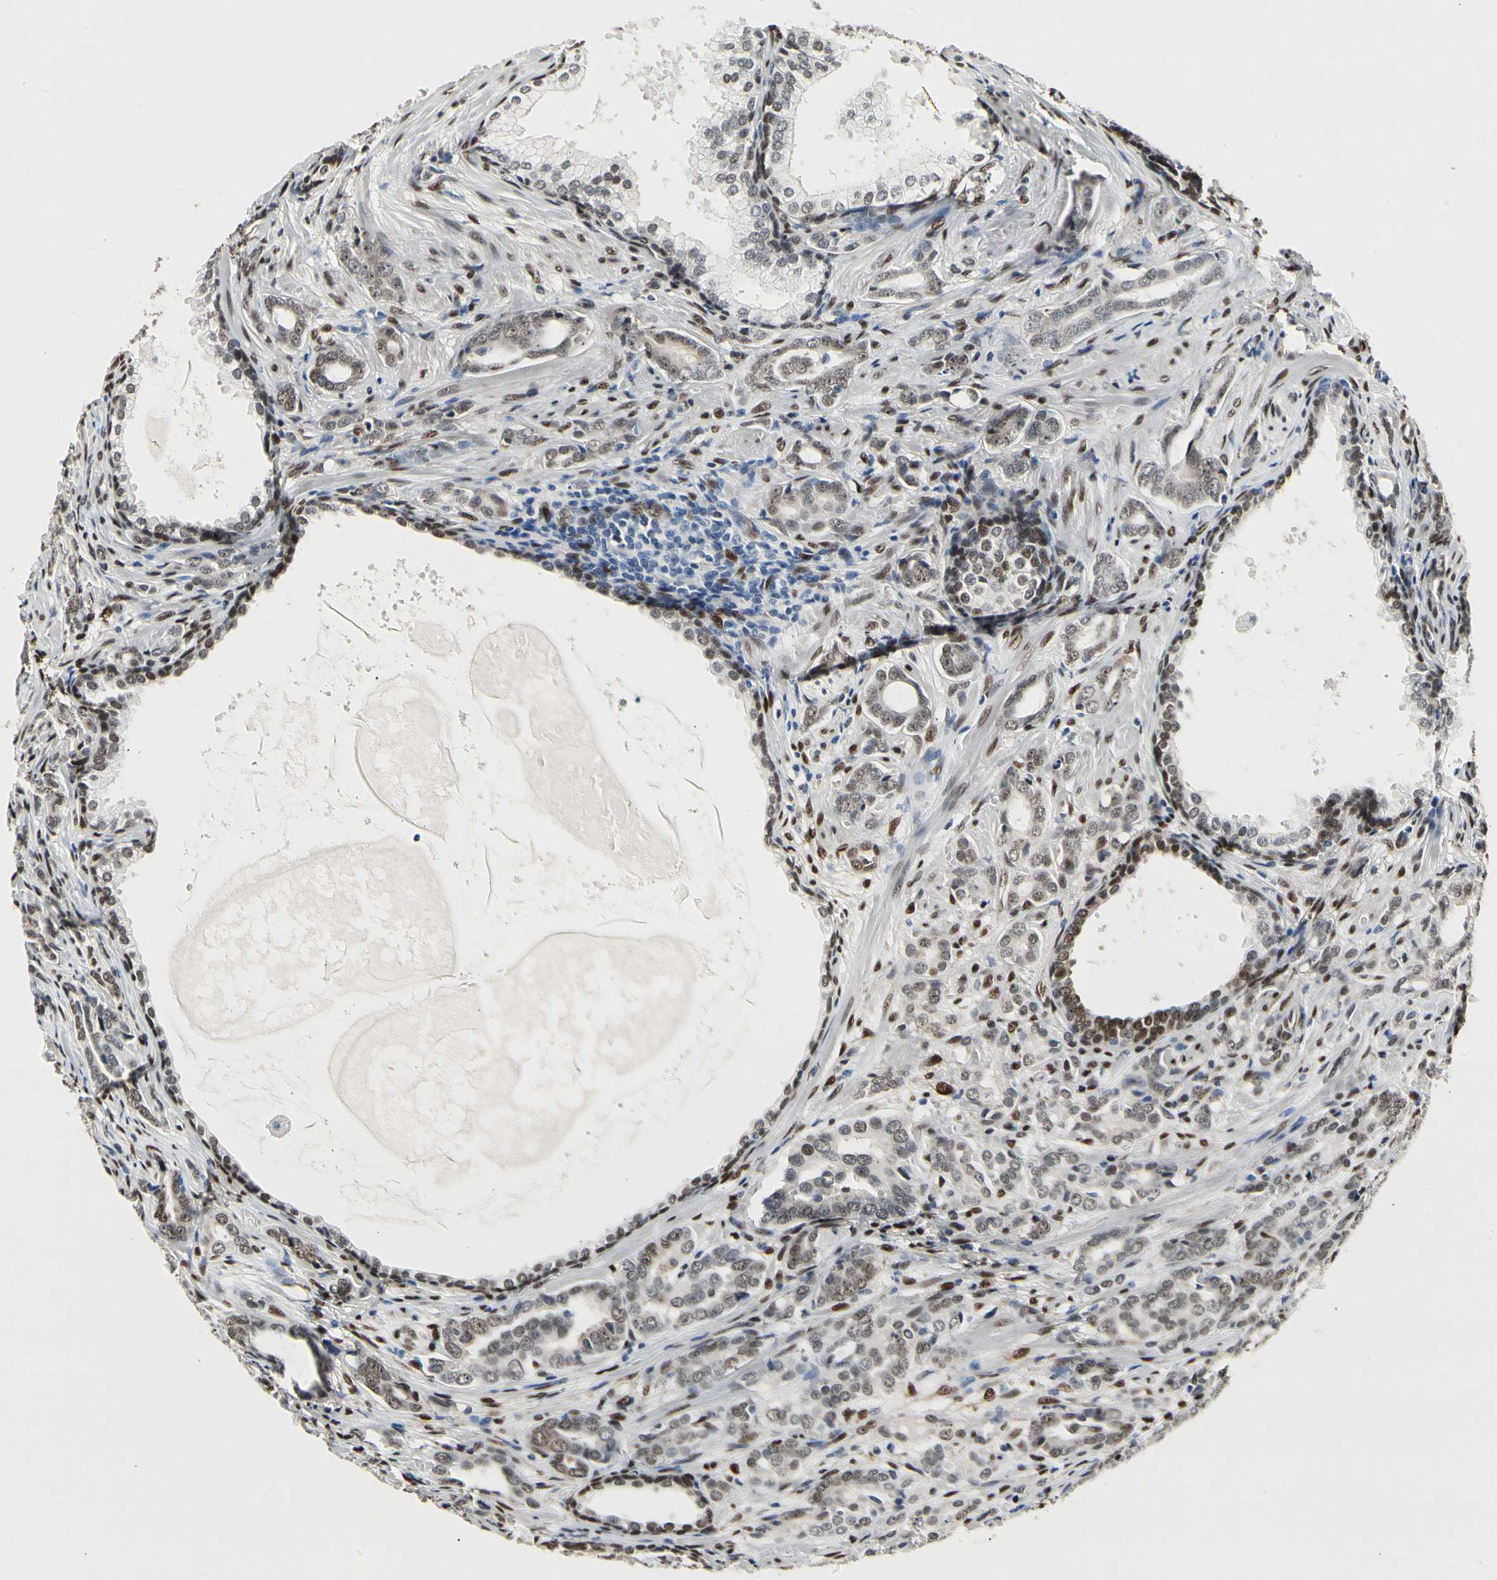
{"staining": {"intensity": "moderate", "quantity": ">75%", "location": "nuclear"}, "tissue": "prostate cancer", "cell_type": "Tumor cells", "image_type": "cancer", "snomed": [{"axis": "morphology", "description": "Adenocarcinoma, High grade"}, {"axis": "topography", "description": "Prostate"}], "caption": "Prostate cancer (adenocarcinoma (high-grade)) stained with a brown dye exhibits moderate nuclear positive staining in approximately >75% of tumor cells.", "gene": "NFIA", "patient": {"sex": "male", "age": 64}}